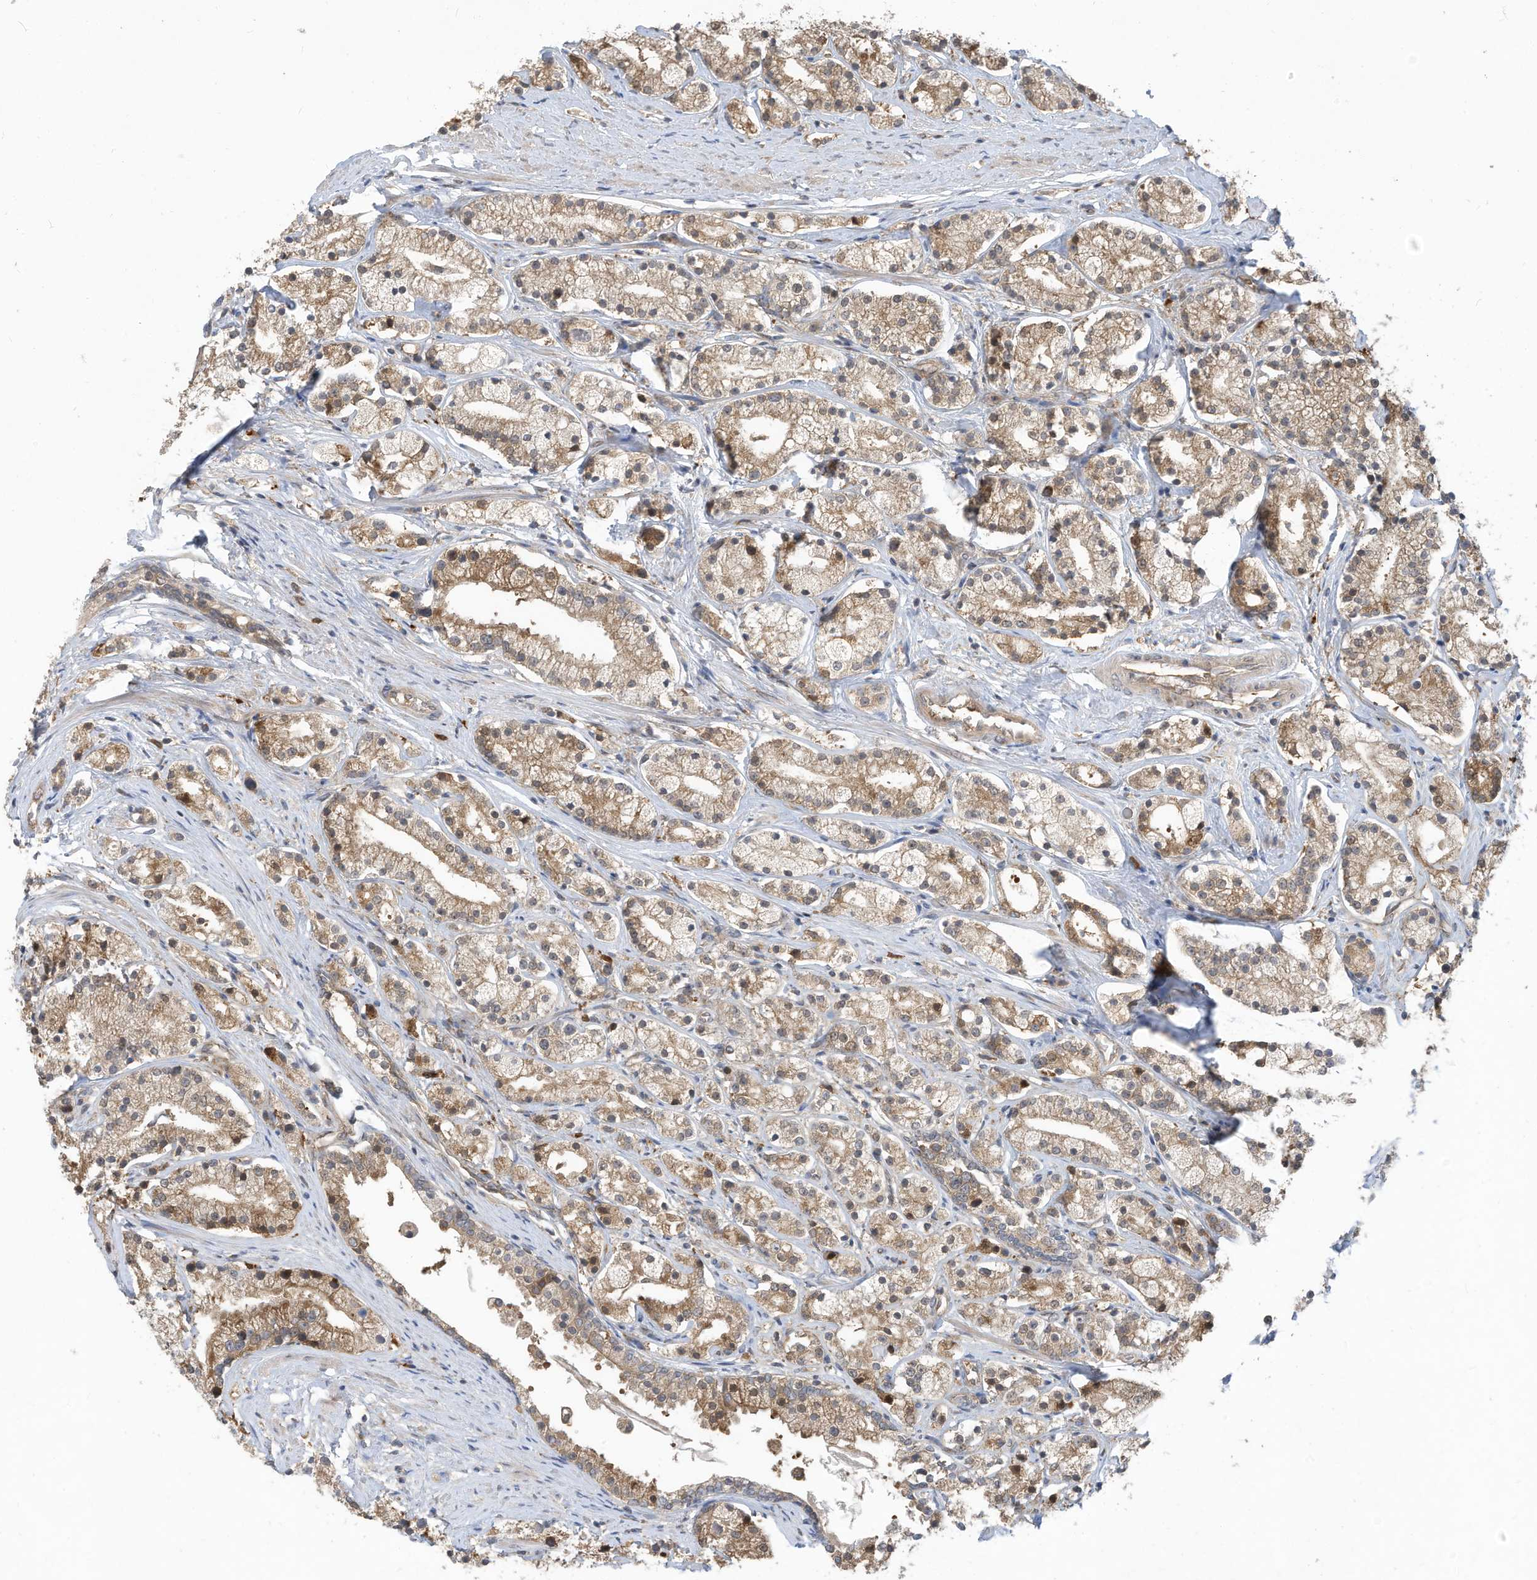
{"staining": {"intensity": "moderate", "quantity": ">75%", "location": "cytoplasmic/membranous"}, "tissue": "prostate cancer", "cell_type": "Tumor cells", "image_type": "cancer", "snomed": [{"axis": "morphology", "description": "Adenocarcinoma, High grade"}, {"axis": "topography", "description": "Prostate"}], "caption": "Moderate cytoplasmic/membranous expression for a protein is identified in approximately >75% of tumor cells of prostate cancer (adenocarcinoma (high-grade)) using immunohistochemistry.", "gene": "USE1", "patient": {"sex": "male", "age": 69}}